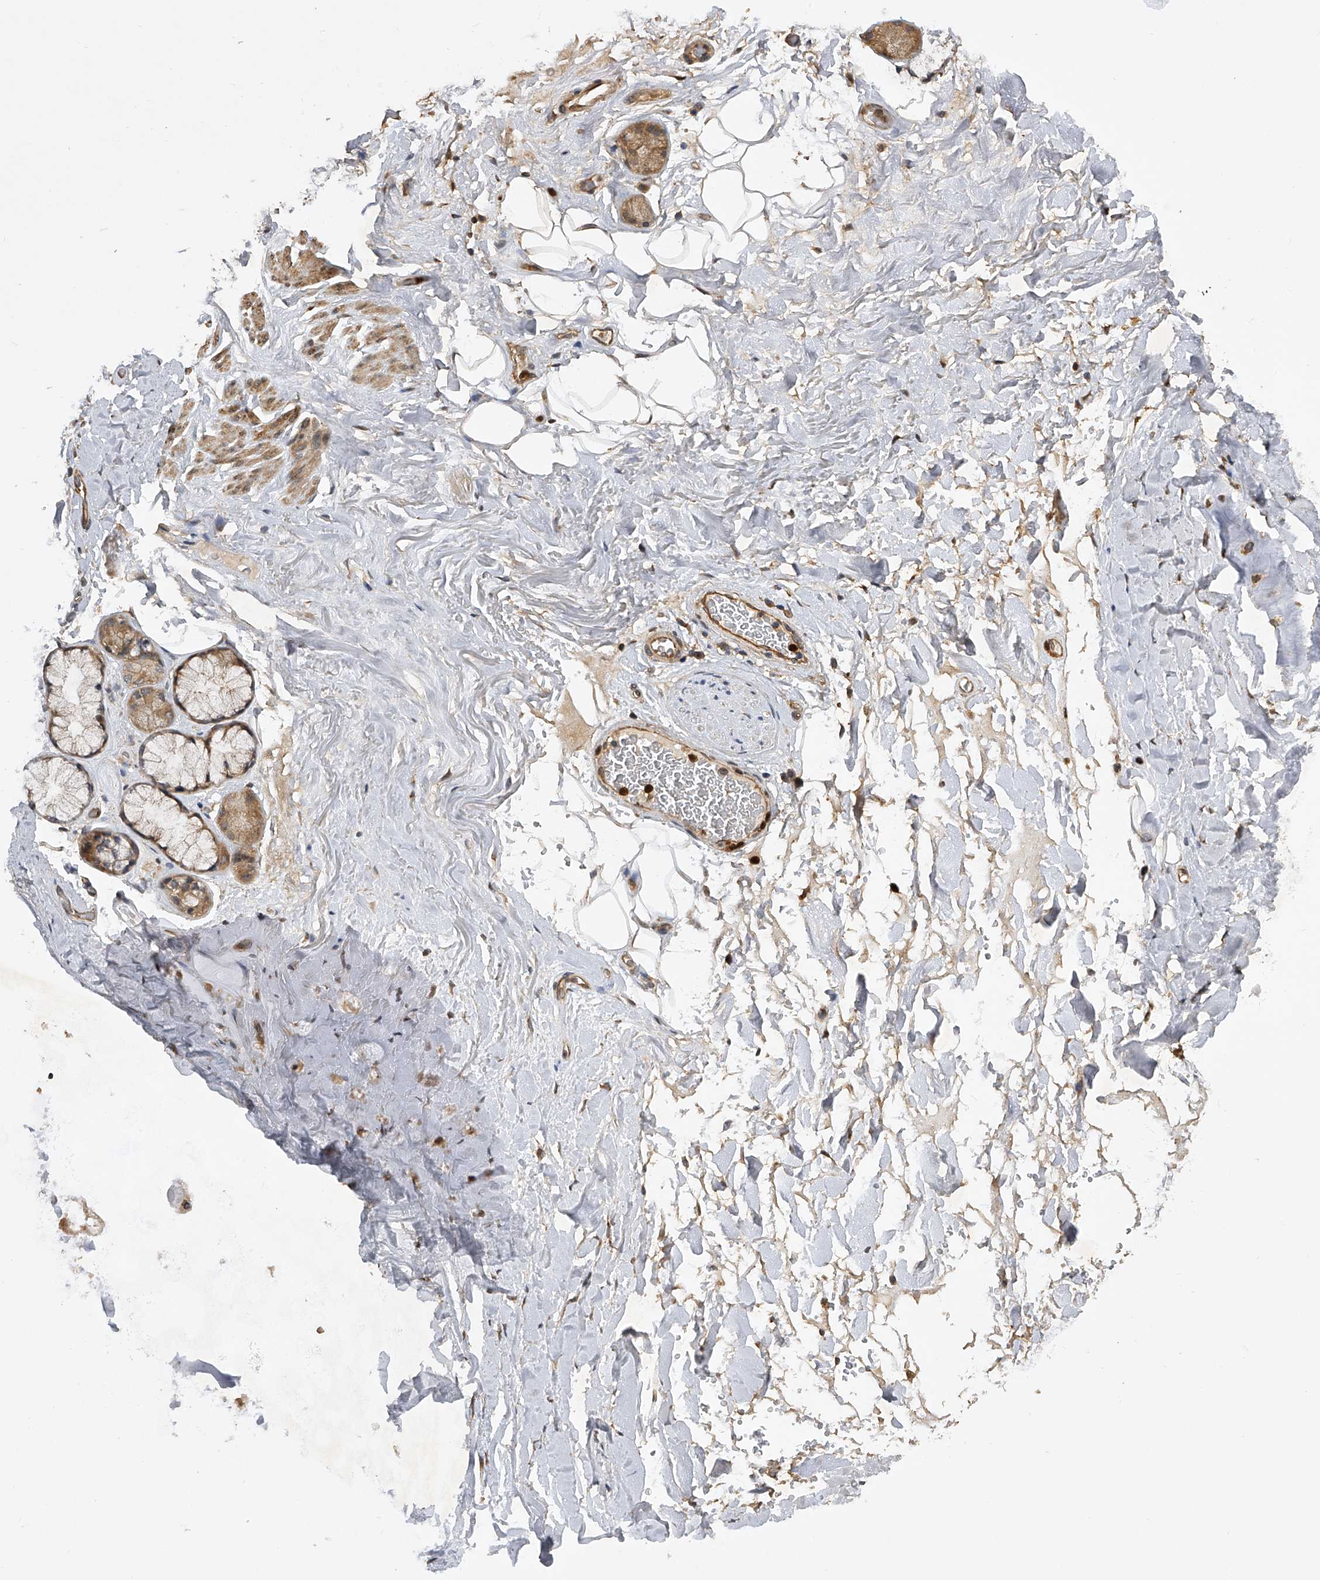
{"staining": {"intensity": "negative", "quantity": "none", "location": "none"}, "tissue": "adipose tissue", "cell_type": "Adipocytes", "image_type": "normal", "snomed": [{"axis": "morphology", "description": "Normal tissue, NOS"}, {"axis": "topography", "description": "Cartilage tissue"}], "caption": "IHC histopathology image of benign adipose tissue: human adipose tissue stained with DAB (3,3'-diaminobenzidine) exhibits no significant protein positivity in adipocytes.", "gene": "PTPRA", "patient": {"sex": "female", "age": 63}}